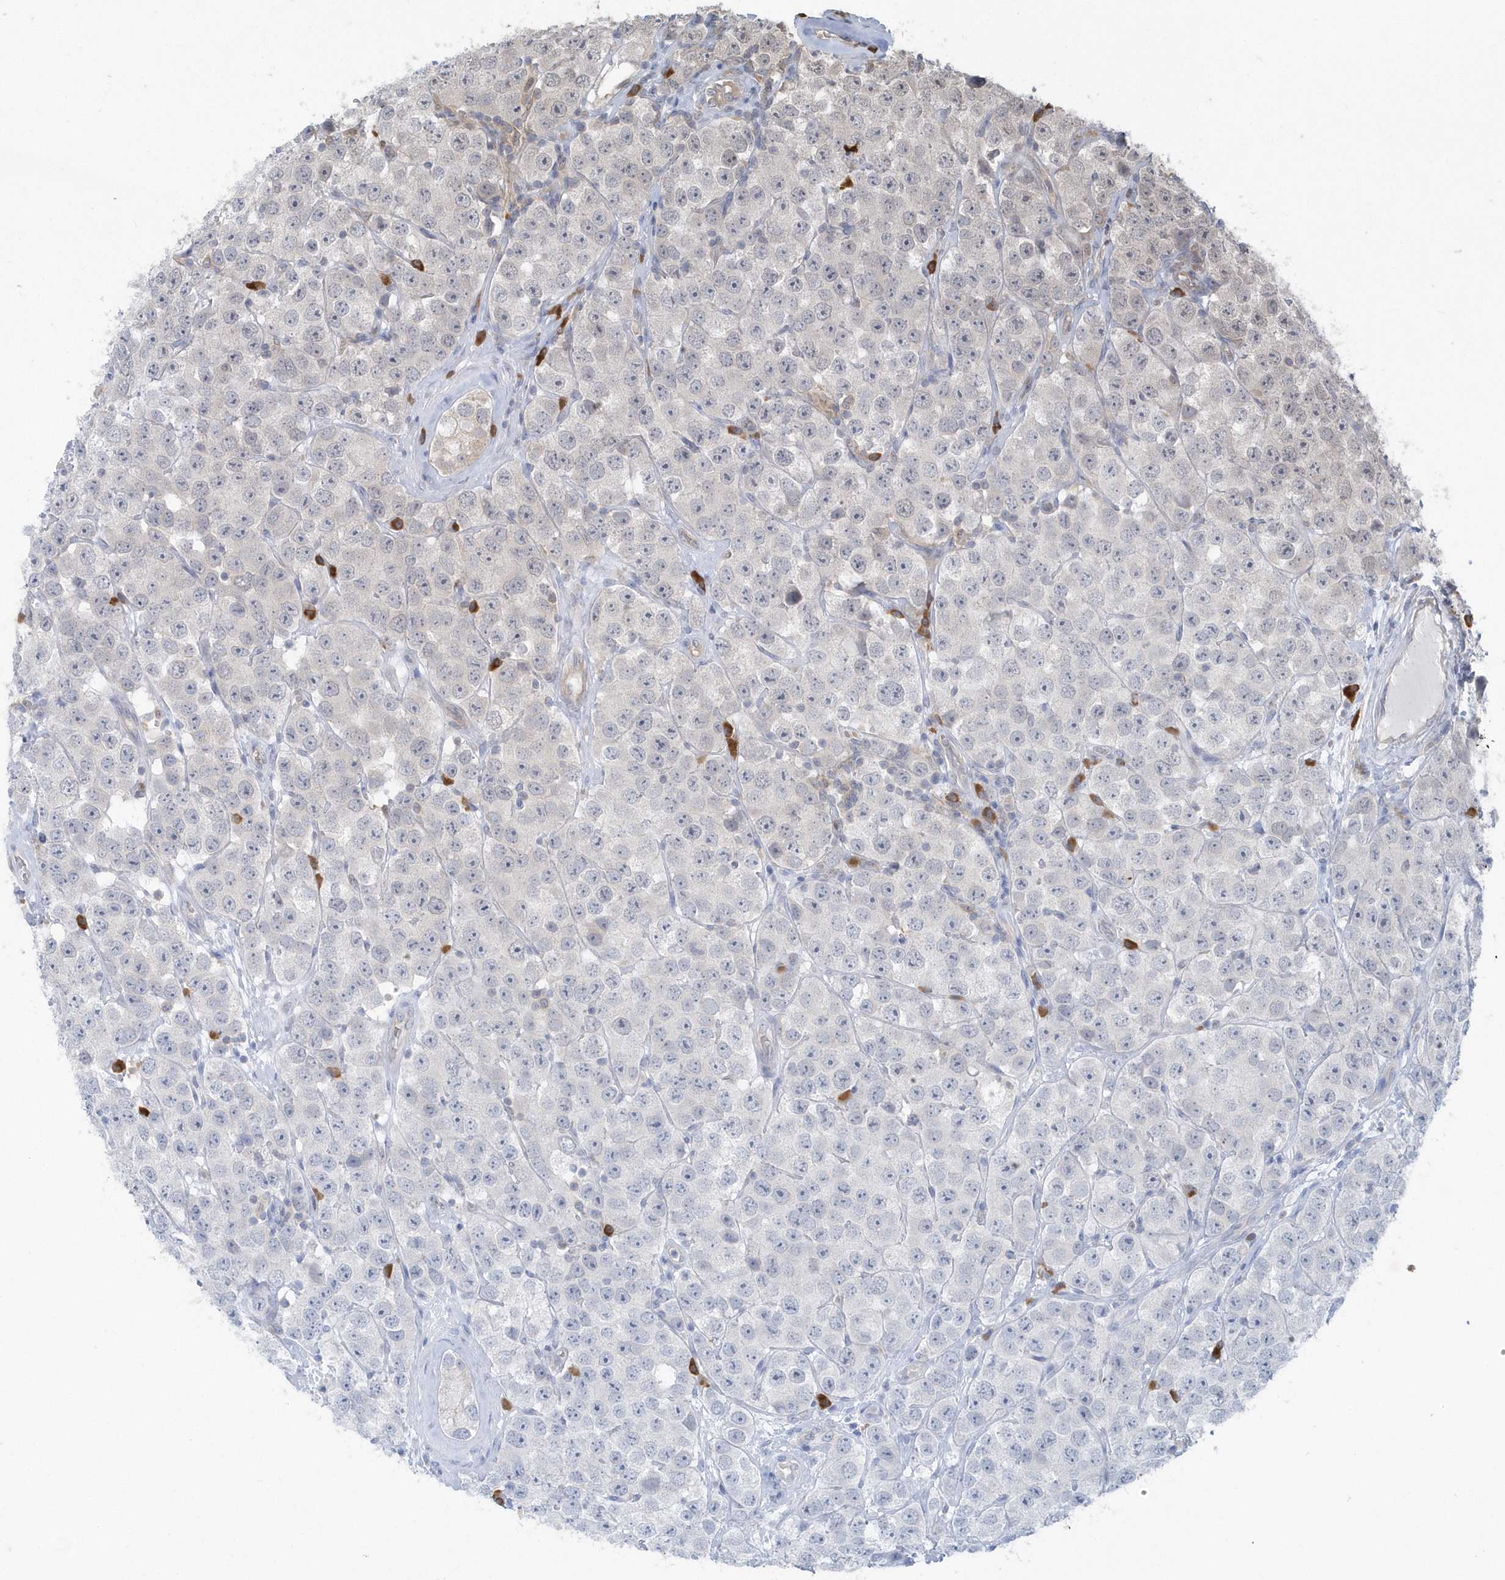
{"staining": {"intensity": "negative", "quantity": "none", "location": "none"}, "tissue": "testis cancer", "cell_type": "Tumor cells", "image_type": "cancer", "snomed": [{"axis": "morphology", "description": "Seminoma, NOS"}, {"axis": "topography", "description": "Testis"}], "caption": "Human testis cancer stained for a protein using immunohistochemistry (IHC) reveals no positivity in tumor cells.", "gene": "HERPUD1", "patient": {"sex": "male", "age": 28}}